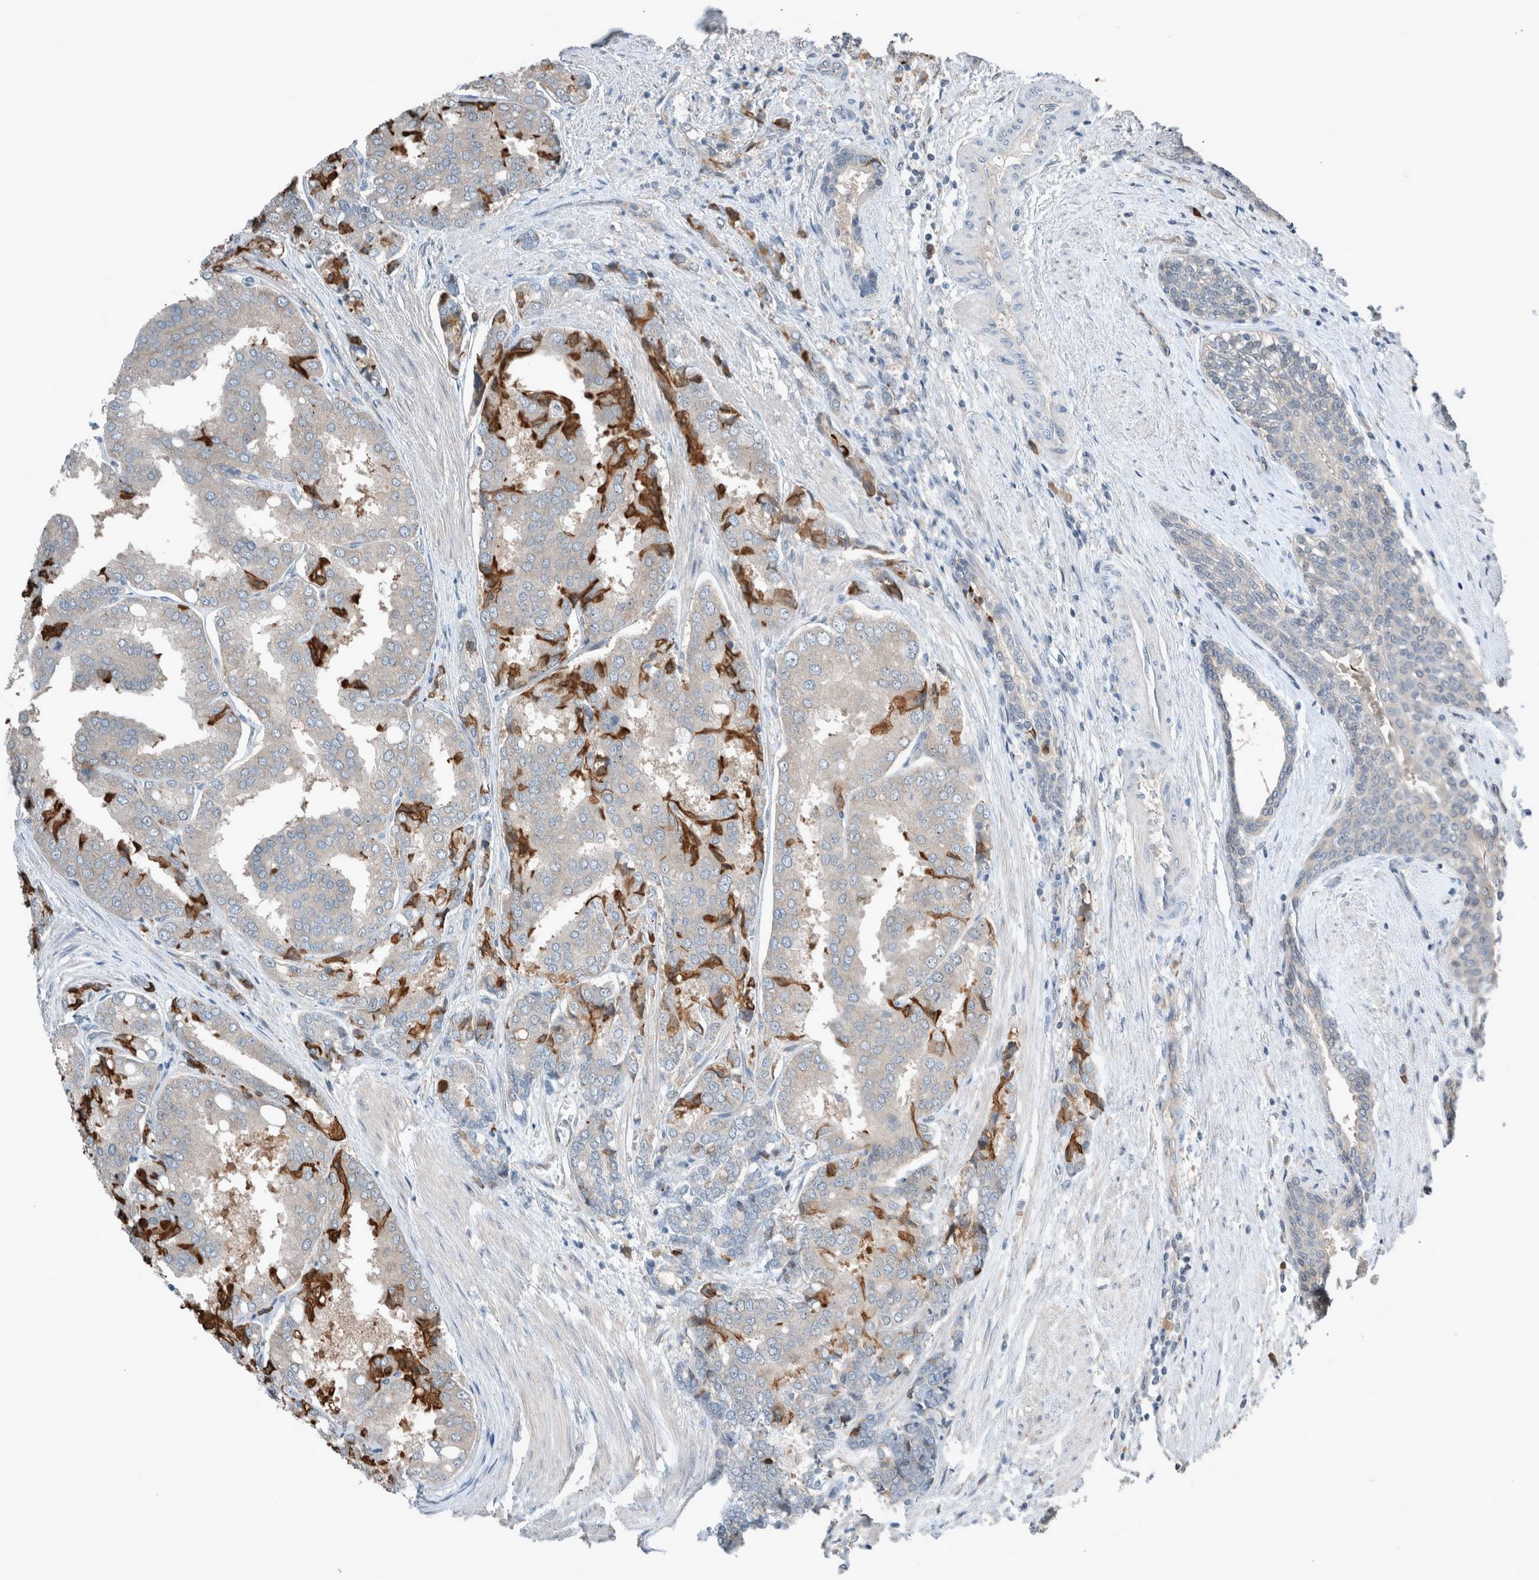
{"staining": {"intensity": "strong", "quantity": "<25%", "location": "cytoplasmic/membranous"}, "tissue": "prostate cancer", "cell_type": "Tumor cells", "image_type": "cancer", "snomed": [{"axis": "morphology", "description": "Adenocarcinoma, High grade"}, {"axis": "topography", "description": "Prostate"}], "caption": "Prostate cancer (adenocarcinoma (high-grade)) stained for a protein displays strong cytoplasmic/membranous positivity in tumor cells.", "gene": "RALGDS", "patient": {"sex": "male", "age": 50}}